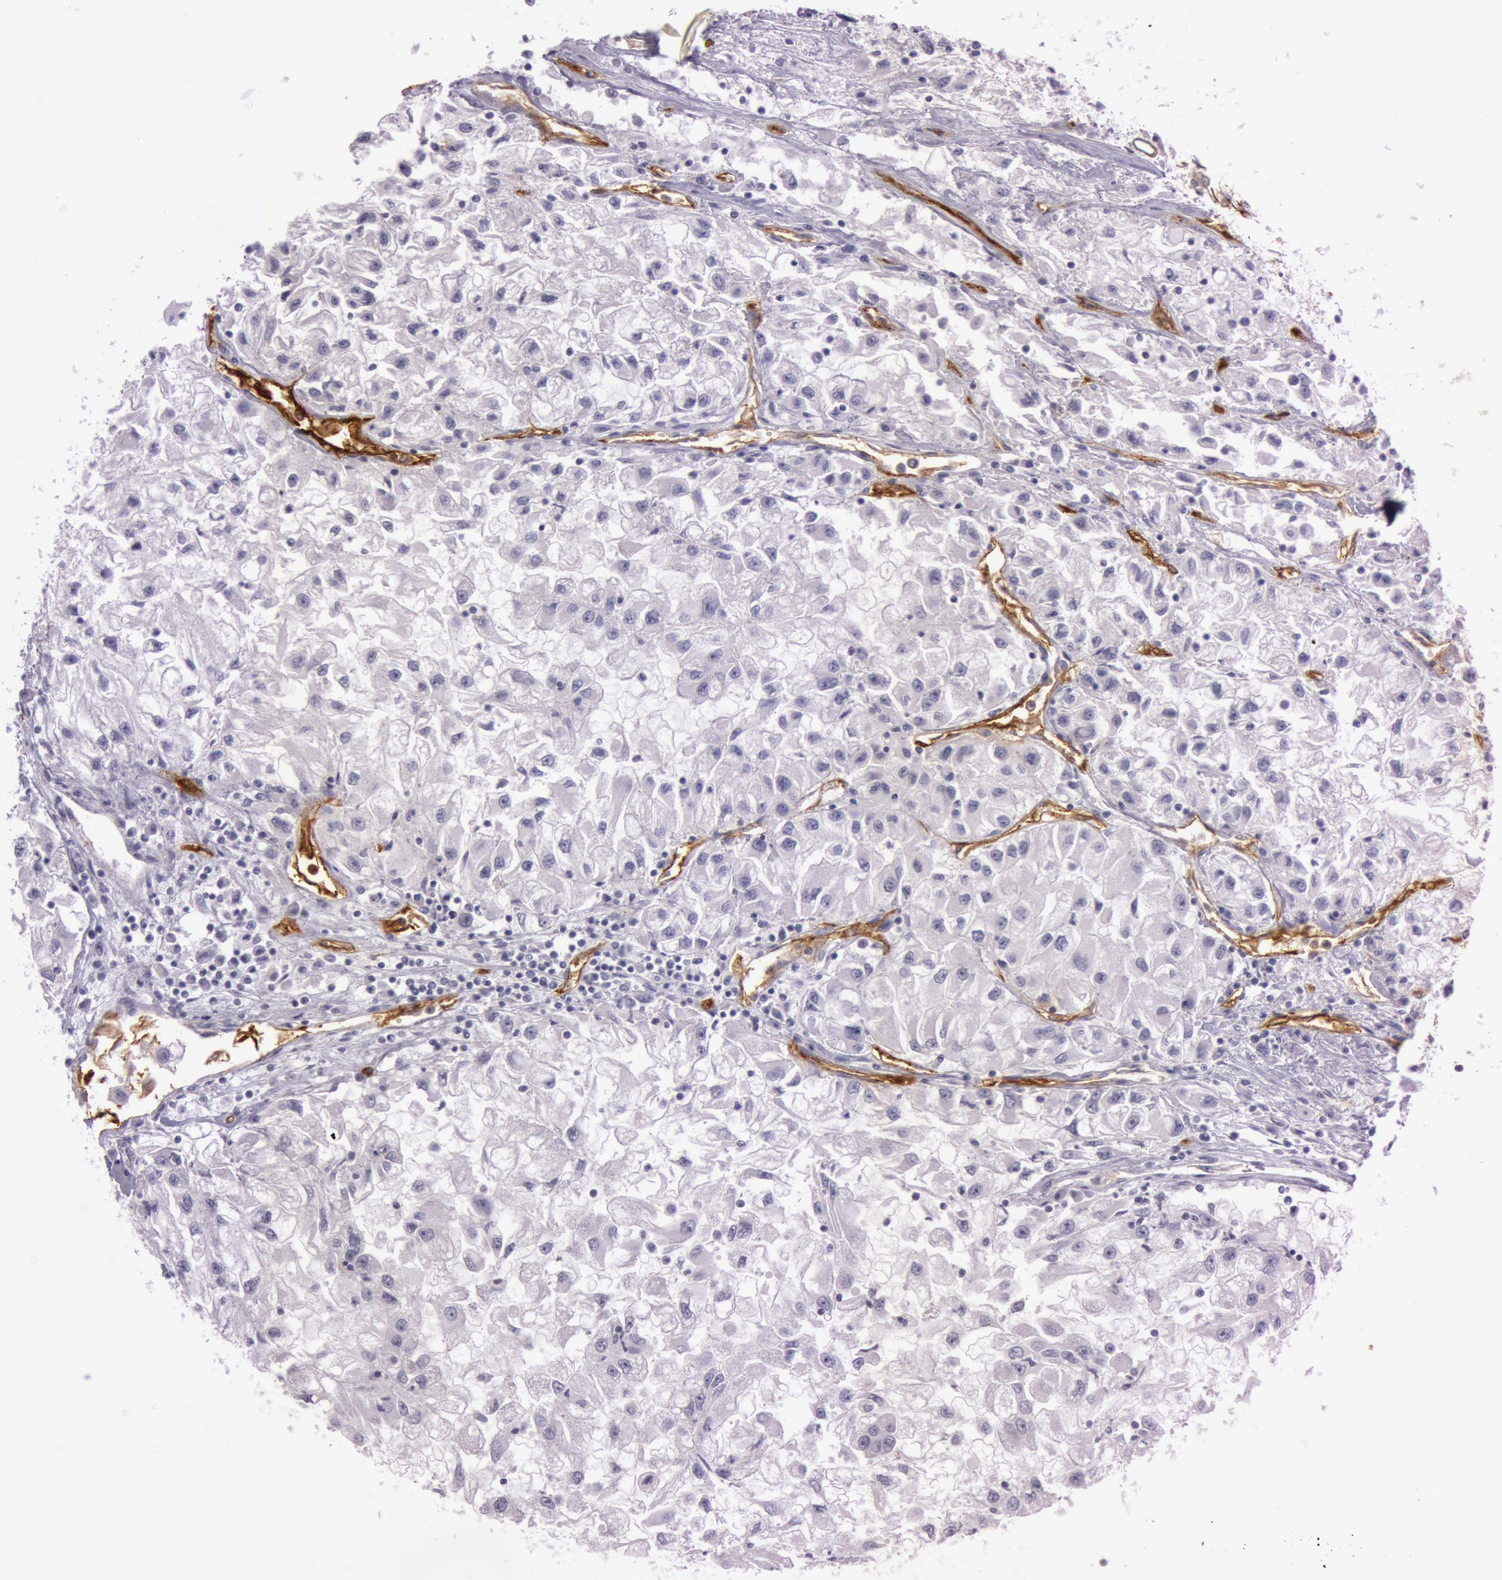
{"staining": {"intensity": "negative", "quantity": "none", "location": "none"}, "tissue": "renal cancer", "cell_type": "Tumor cells", "image_type": "cancer", "snomed": [{"axis": "morphology", "description": "Adenocarcinoma, NOS"}, {"axis": "topography", "description": "Kidney"}], "caption": "An immunohistochemistry photomicrograph of adenocarcinoma (renal) is shown. There is no staining in tumor cells of adenocarcinoma (renal). (Immunohistochemistry, brightfield microscopy, high magnification).", "gene": "FOLH1", "patient": {"sex": "male", "age": 59}}